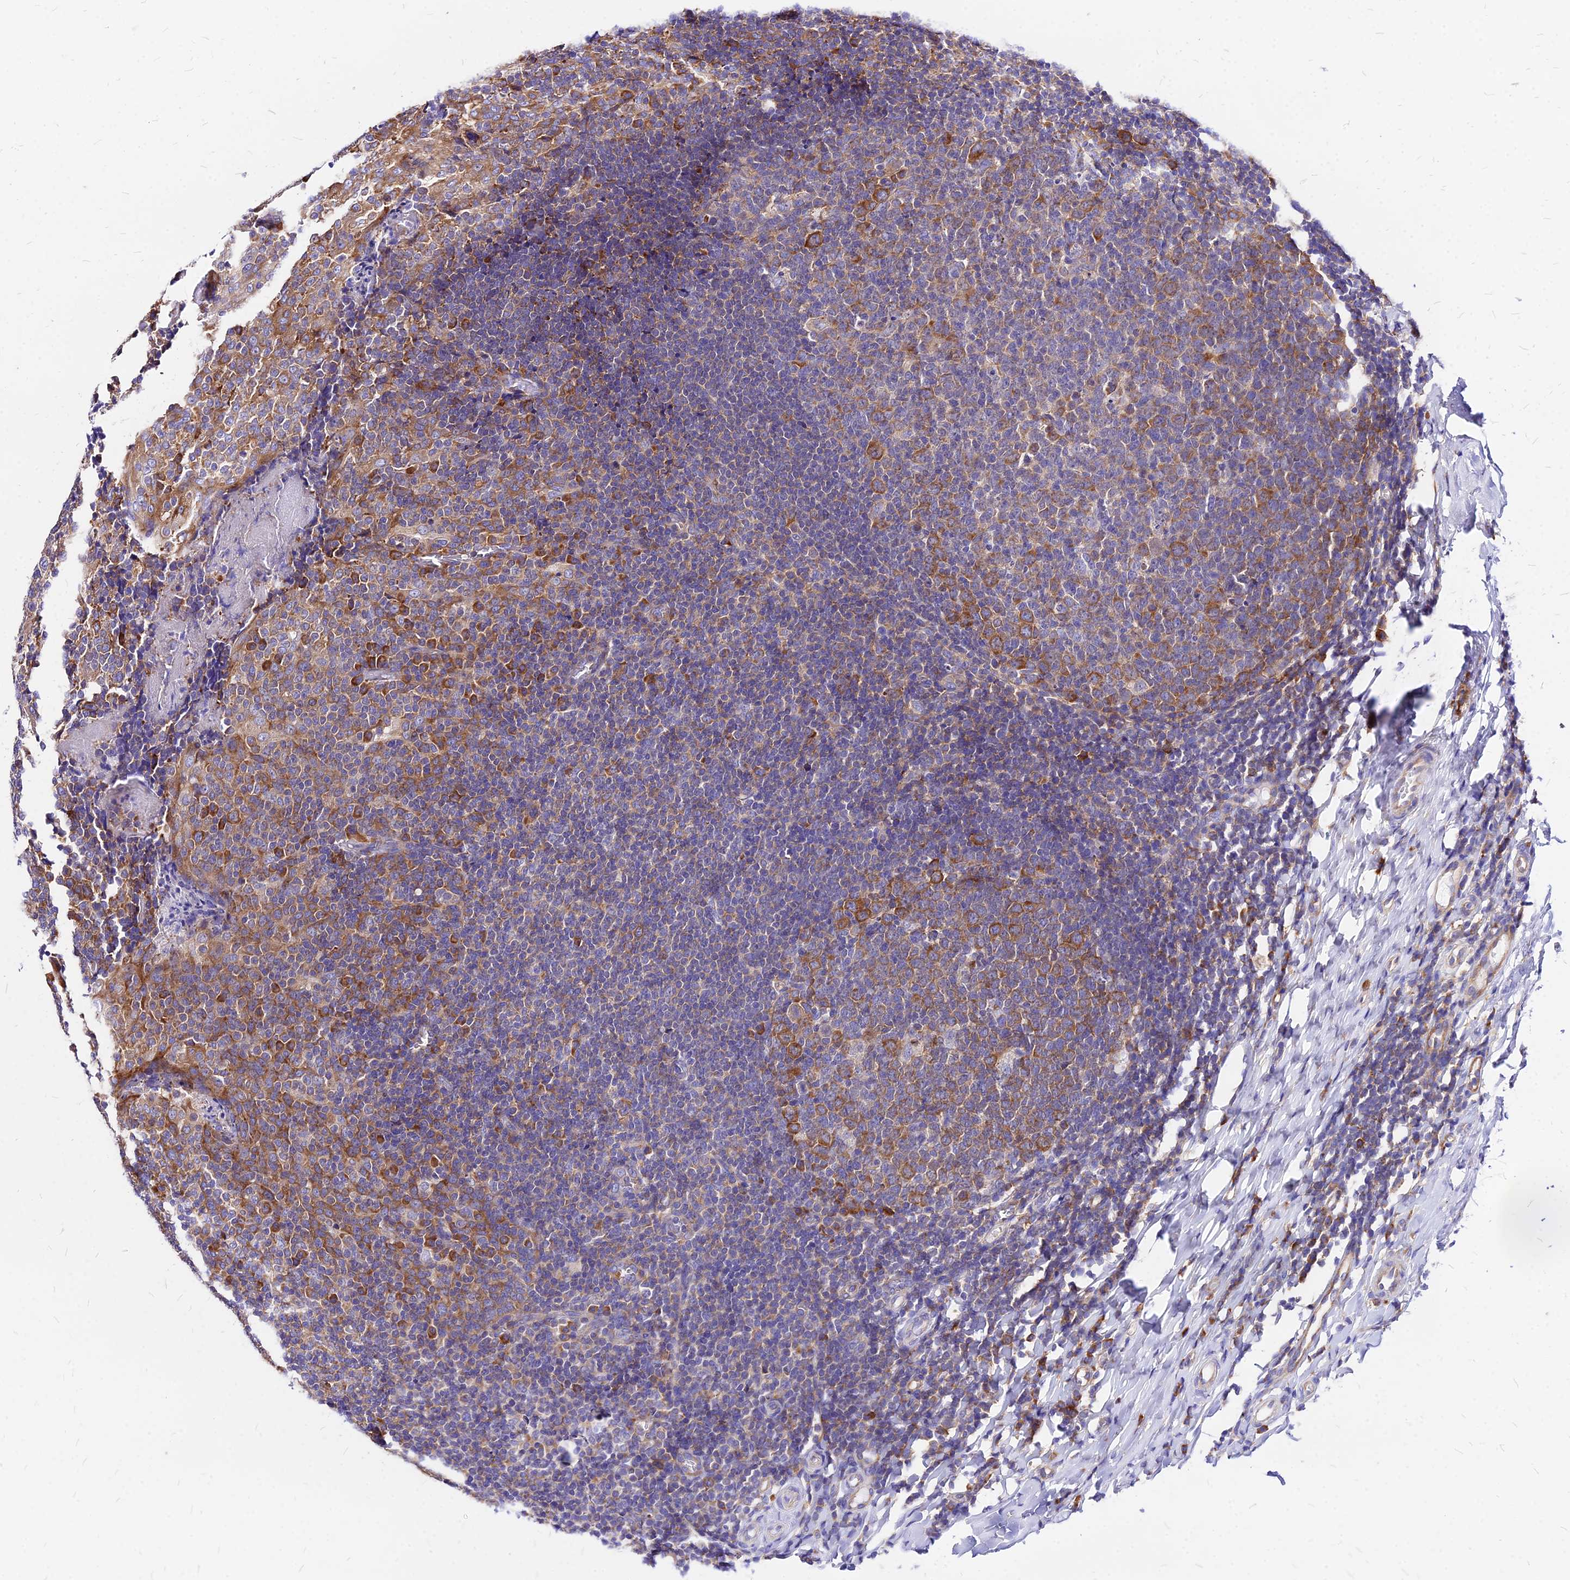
{"staining": {"intensity": "strong", "quantity": "25%-75%", "location": "cytoplasmic/membranous"}, "tissue": "tonsil", "cell_type": "Germinal center cells", "image_type": "normal", "snomed": [{"axis": "morphology", "description": "Normal tissue, NOS"}, {"axis": "topography", "description": "Tonsil"}], "caption": "The micrograph shows staining of benign tonsil, revealing strong cytoplasmic/membranous protein positivity (brown color) within germinal center cells.", "gene": "RPL19", "patient": {"sex": "female", "age": 19}}